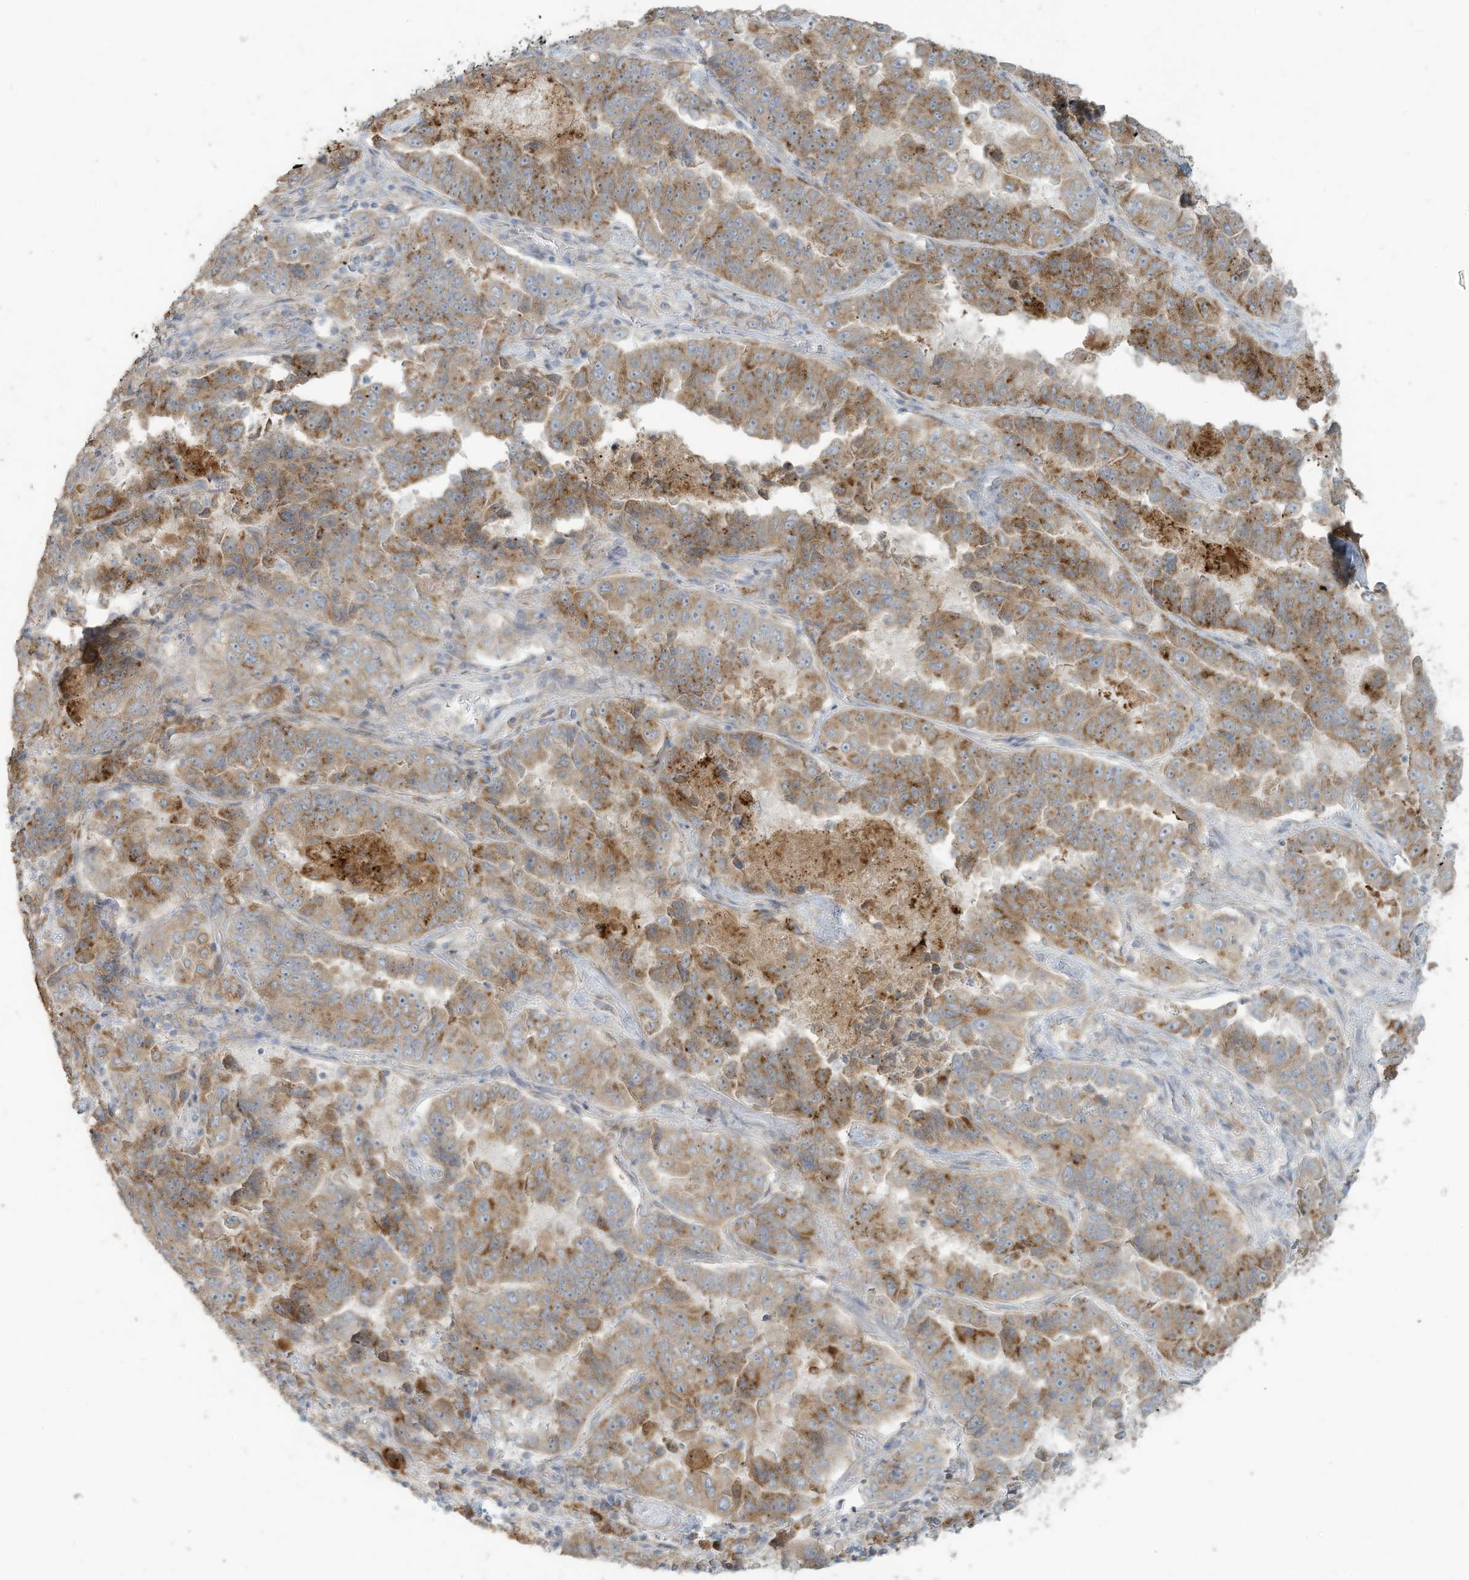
{"staining": {"intensity": "moderate", "quantity": "25%-75%", "location": "cytoplasmic/membranous"}, "tissue": "lung cancer", "cell_type": "Tumor cells", "image_type": "cancer", "snomed": [{"axis": "morphology", "description": "Adenocarcinoma, NOS"}, {"axis": "topography", "description": "Lung"}], "caption": "Immunohistochemical staining of human lung adenocarcinoma demonstrates medium levels of moderate cytoplasmic/membranous expression in approximately 25%-75% of tumor cells.", "gene": "MAGIX", "patient": {"sex": "female", "age": 51}}